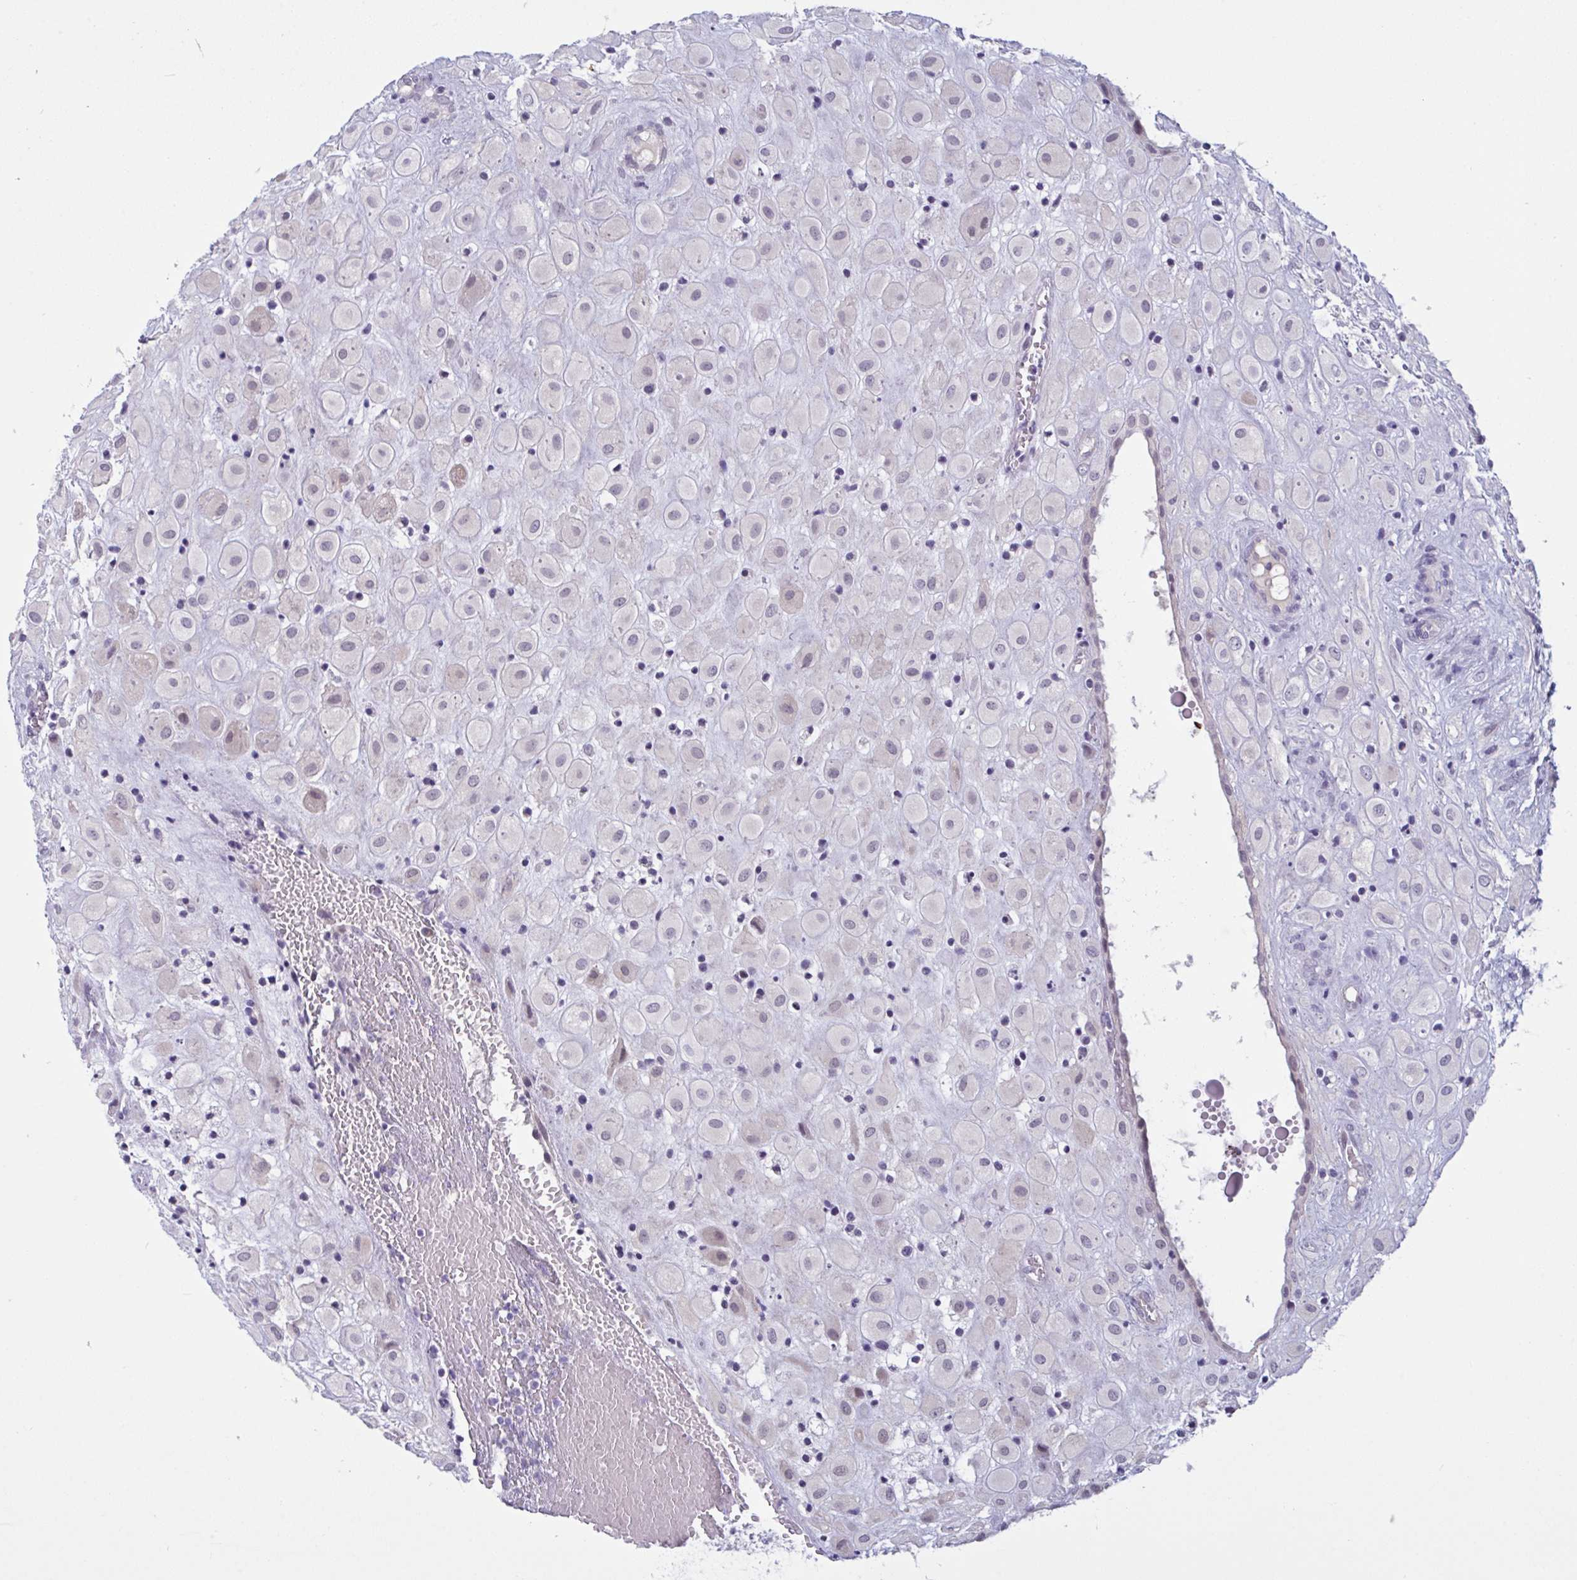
{"staining": {"intensity": "negative", "quantity": "none", "location": "none"}, "tissue": "placenta", "cell_type": "Decidual cells", "image_type": "normal", "snomed": [{"axis": "morphology", "description": "Normal tissue, NOS"}, {"axis": "topography", "description": "Placenta"}], "caption": "DAB (3,3'-diaminobenzidine) immunohistochemical staining of normal human placenta displays no significant expression in decidual cells.", "gene": "TCEAL8", "patient": {"sex": "female", "age": 24}}